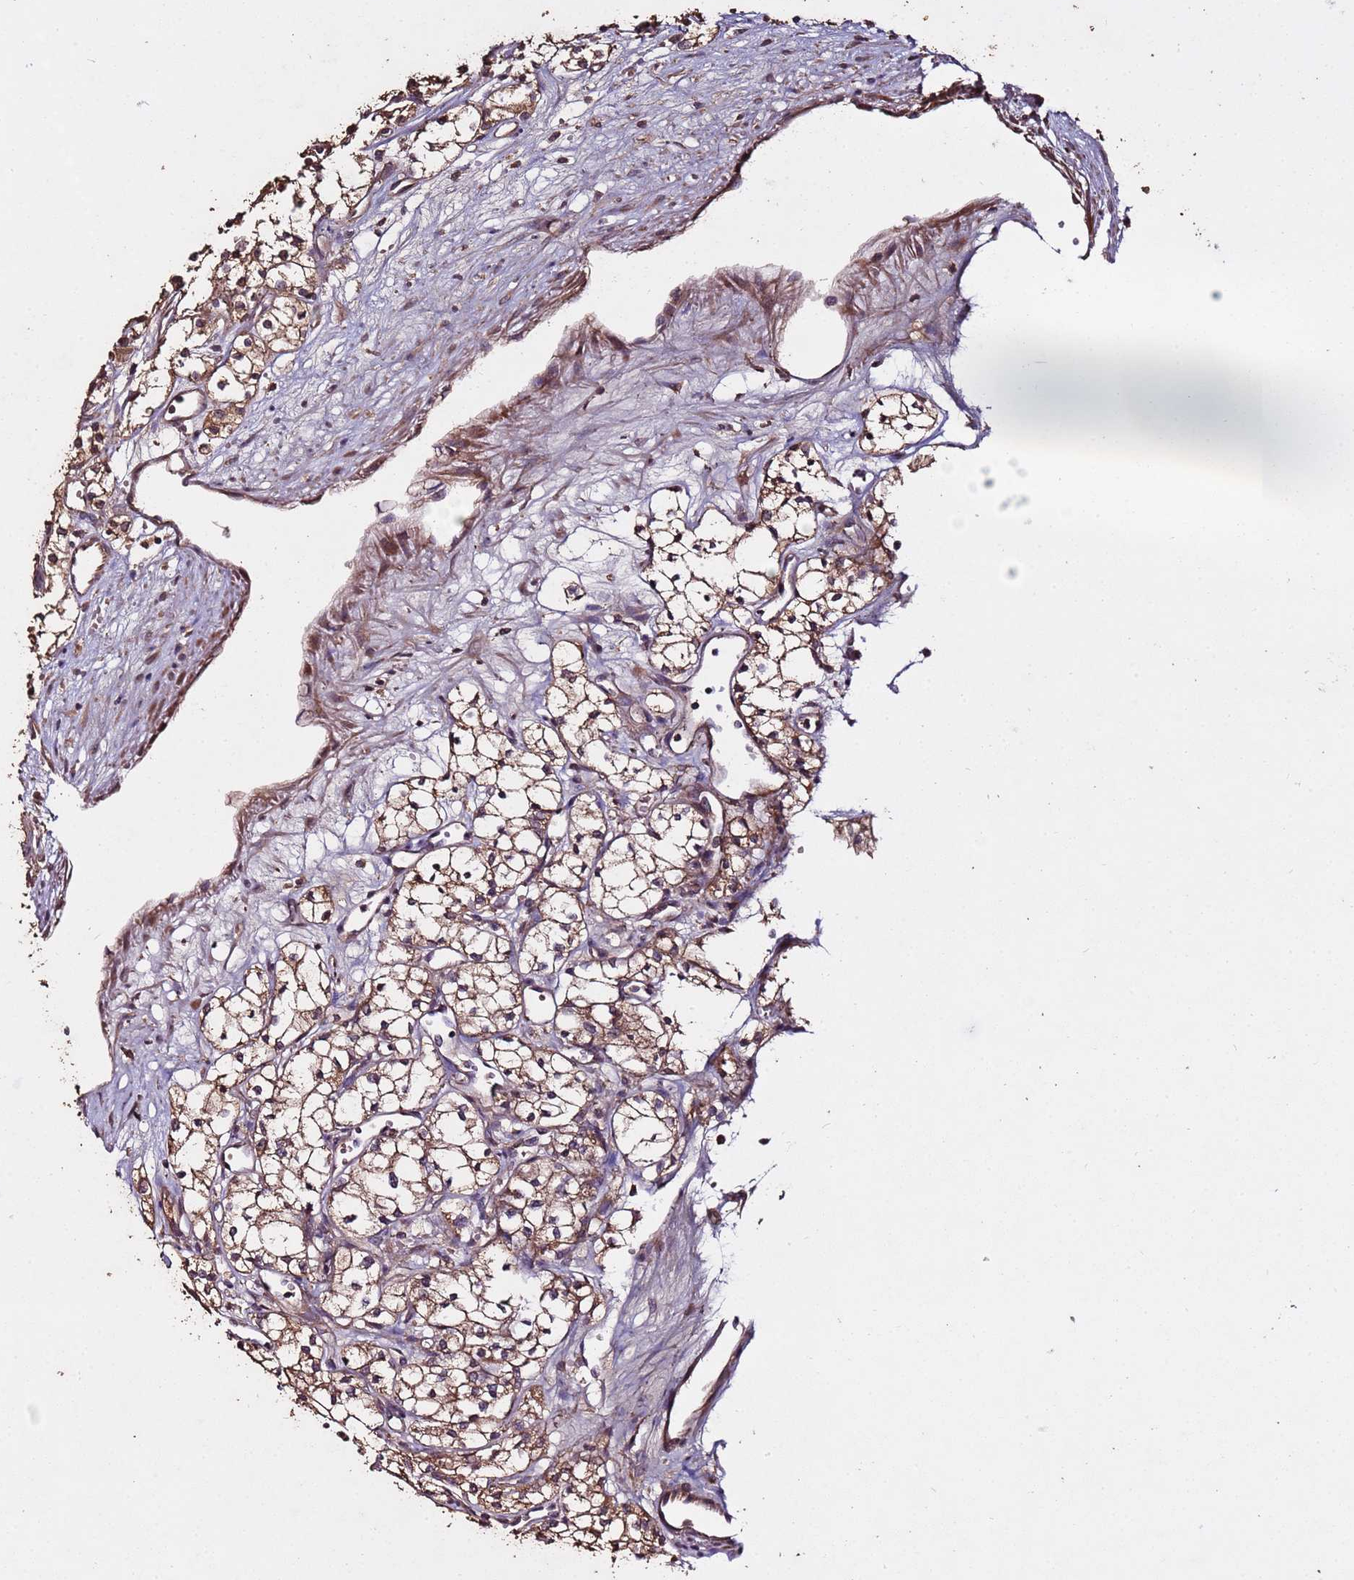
{"staining": {"intensity": "moderate", "quantity": ">75%", "location": "cytoplasmic/membranous"}, "tissue": "renal cancer", "cell_type": "Tumor cells", "image_type": "cancer", "snomed": [{"axis": "morphology", "description": "Adenocarcinoma, NOS"}, {"axis": "topography", "description": "Kidney"}], "caption": "Renal adenocarcinoma stained for a protein demonstrates moderate cytoplasmic/membranous positivity in tumor cells.", "gene": "RPS15A", "patient": {"sex": "male", "age": 59}}